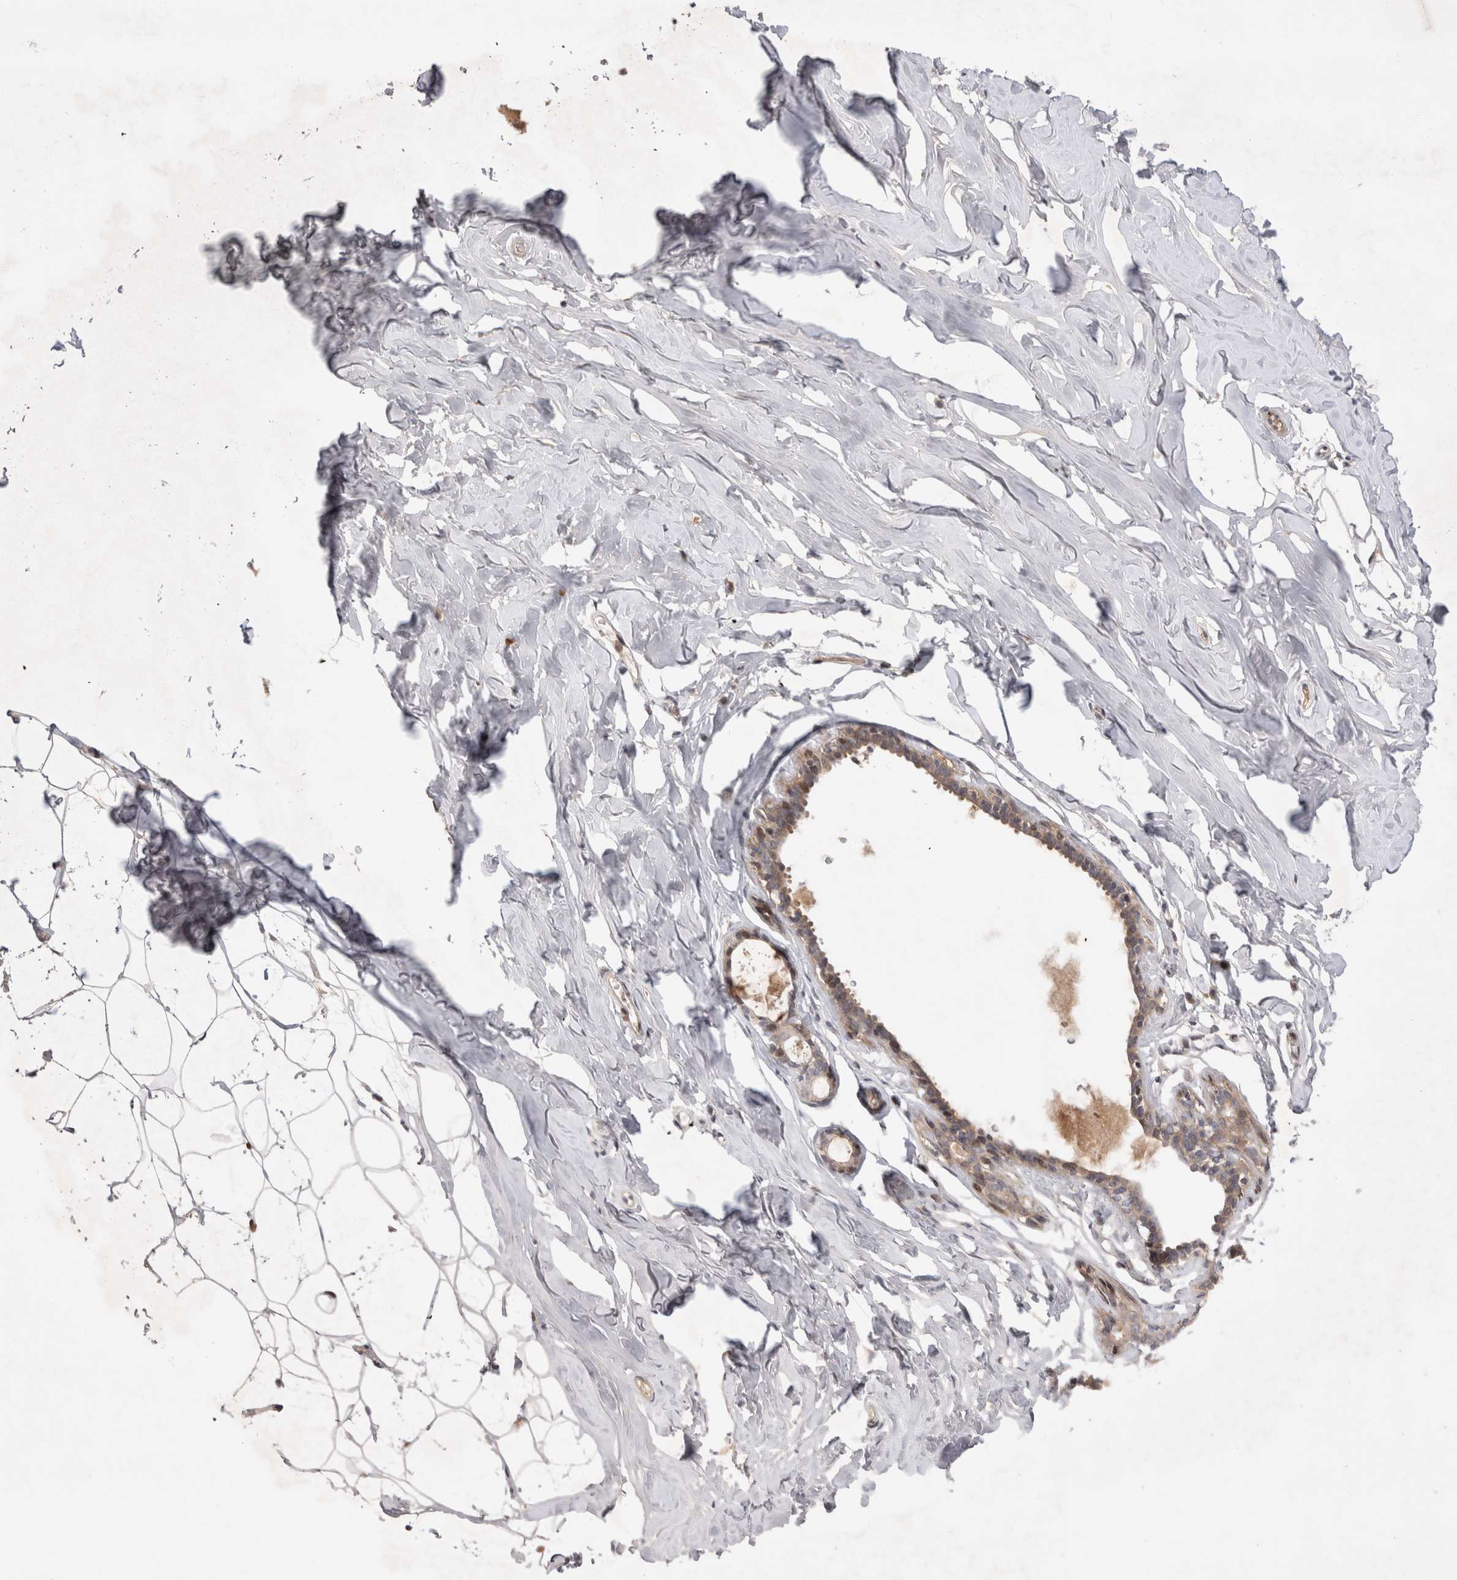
{"staining": {"intensity": "weak", "quantity": ">75%", "location": "cytoplasmic/membranous"}, "tissue": "adipose tissue", "cell_type": "Adipocytes", "image_type": "normal", "snomed": [{"axis": "morphology", "description": "Normal tissue, NOS"}, {"axis": "morphology", "description": "Fibrosis, NOS"}, {"axis": "topography", "description": "Breast"}, {"axis": "topography", "description": "Adipose tissue"}], "caption": "DAB (3,3'-diaminobenzidine) immunohistochemical staining of unremarkable human adipose tissue displays weak cytoplasmic/membranous protein positivity in approximately >75% of adipocytes.", "gene": "PLEKHM1", "patient": {"sex": "female", "age": 39}}